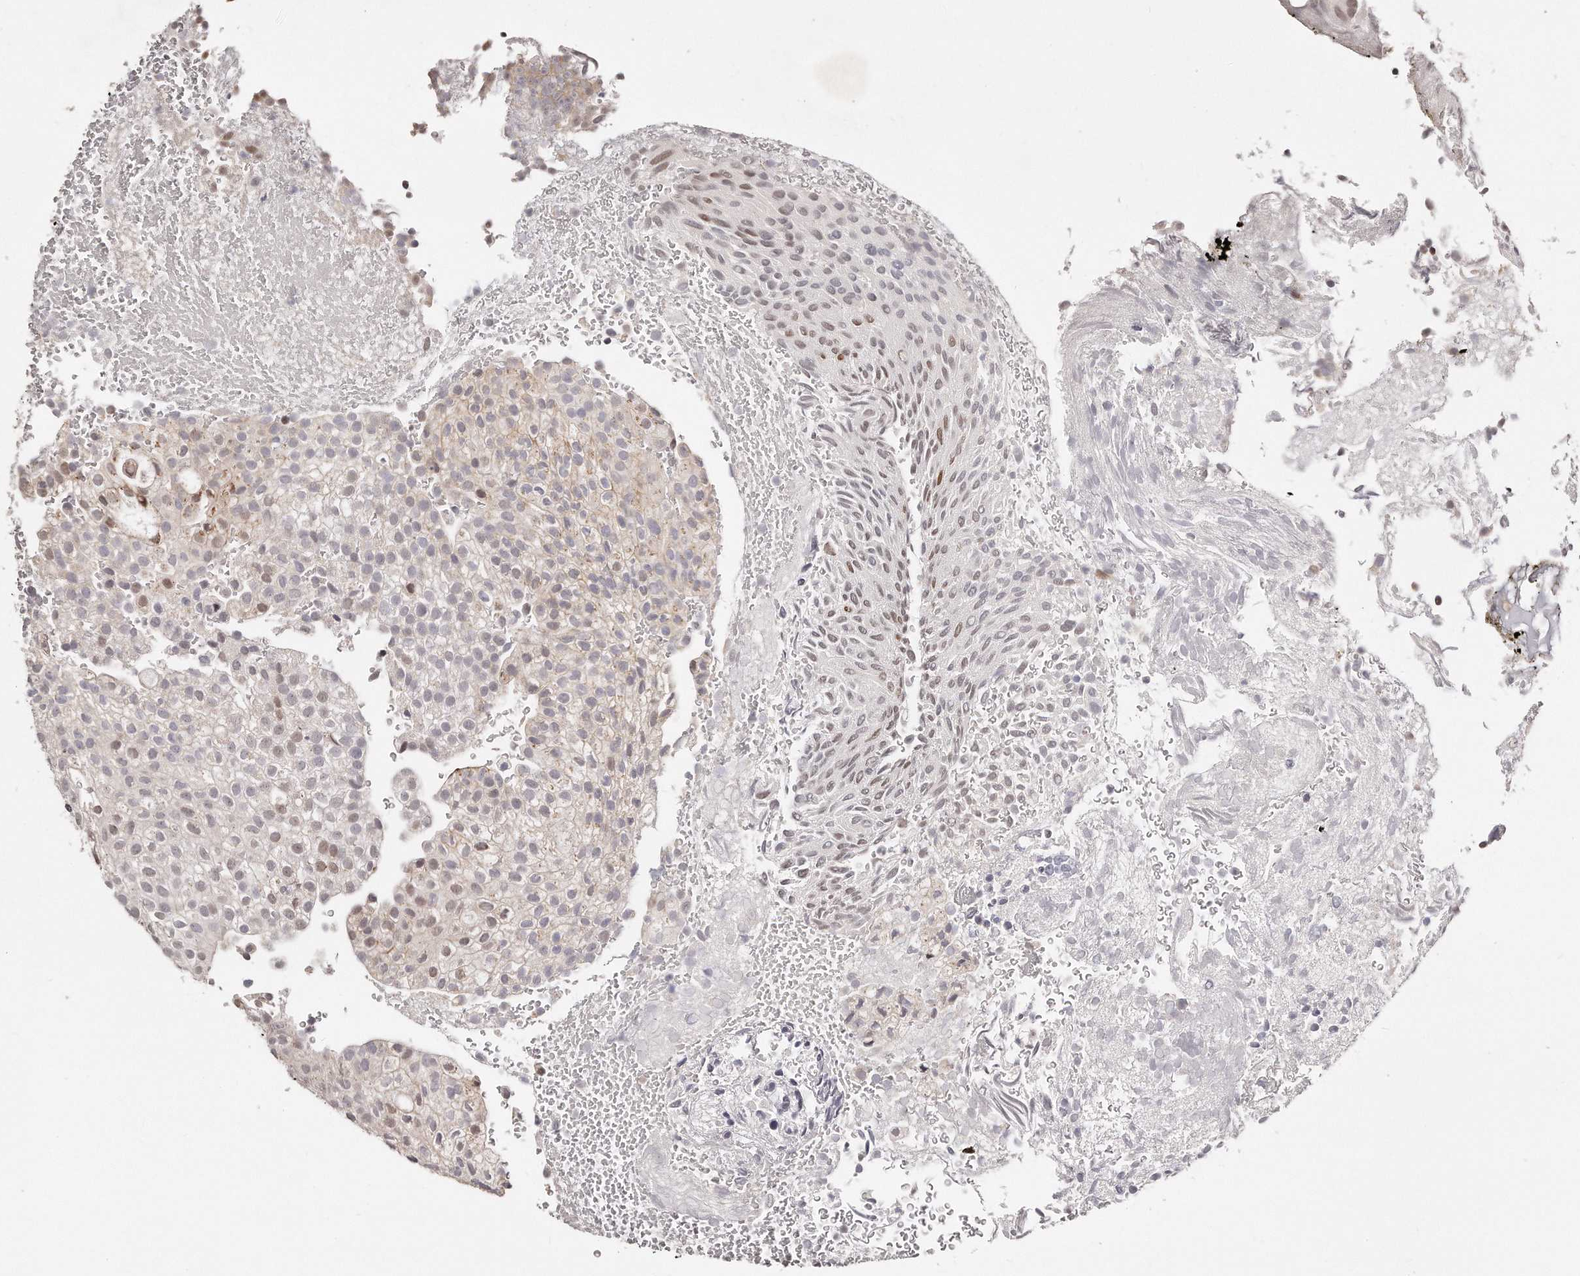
{"staining": {"intensity": "moderate", "quantity": "<25%", "location": "nuclear"}, "tissue": "urothelial cancer", "cell_type": "Tumor cells", "image_type": "cancer", "snomed": [{"axis": "morphology", "description": "Urothelial carcinoma, Low grade"}, {"axis": "topography", "description": "Urinary bladder"}], "caption": "Immunohistochemistry (IHC) (DAB (3,3'-diaminobenzidine)) staining of urothelial cancer reveals moderate nuclear protein expression in approximately <25% of tumor cells.", "gene": "CASZ1", "patient": {"sex": "male", "age": 78}}